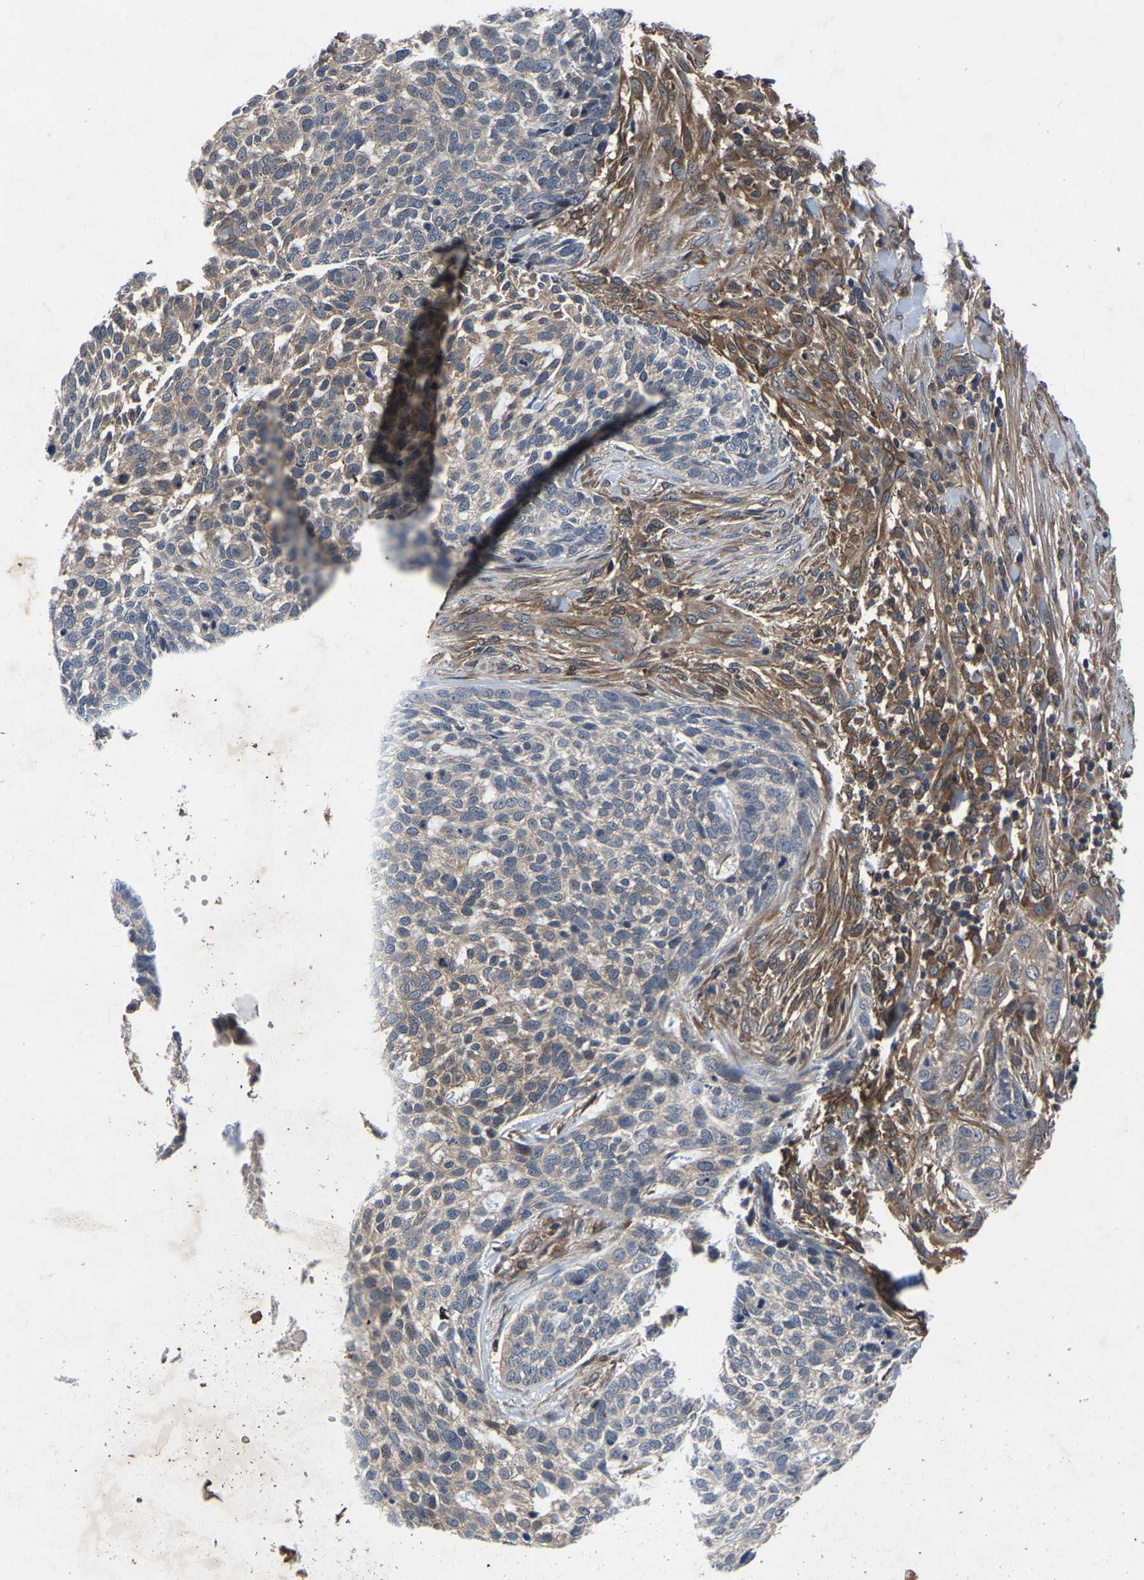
{"staining": {"intensity": "weak", "quantity": "25%-75%", "location": "cytoplasmic/membranous"}, "tissue": "skin cancer", "cell_type": "Tumor cells", "image_type": "cancer", "snomed": [{"axis": "morphology", "description": "Basal cell carcinoma"}, {"axis": "topography", "description": "Skin"}], "caption": "There is low levels of weak cytoplasmic/membranous staining in tumor cells of skin cancer (basal cell carcinoma), as demonstrated by immunohistochemical staining (brown color).", "gene": "FGD5", "patient": {"sex": "female", "age": 64}}